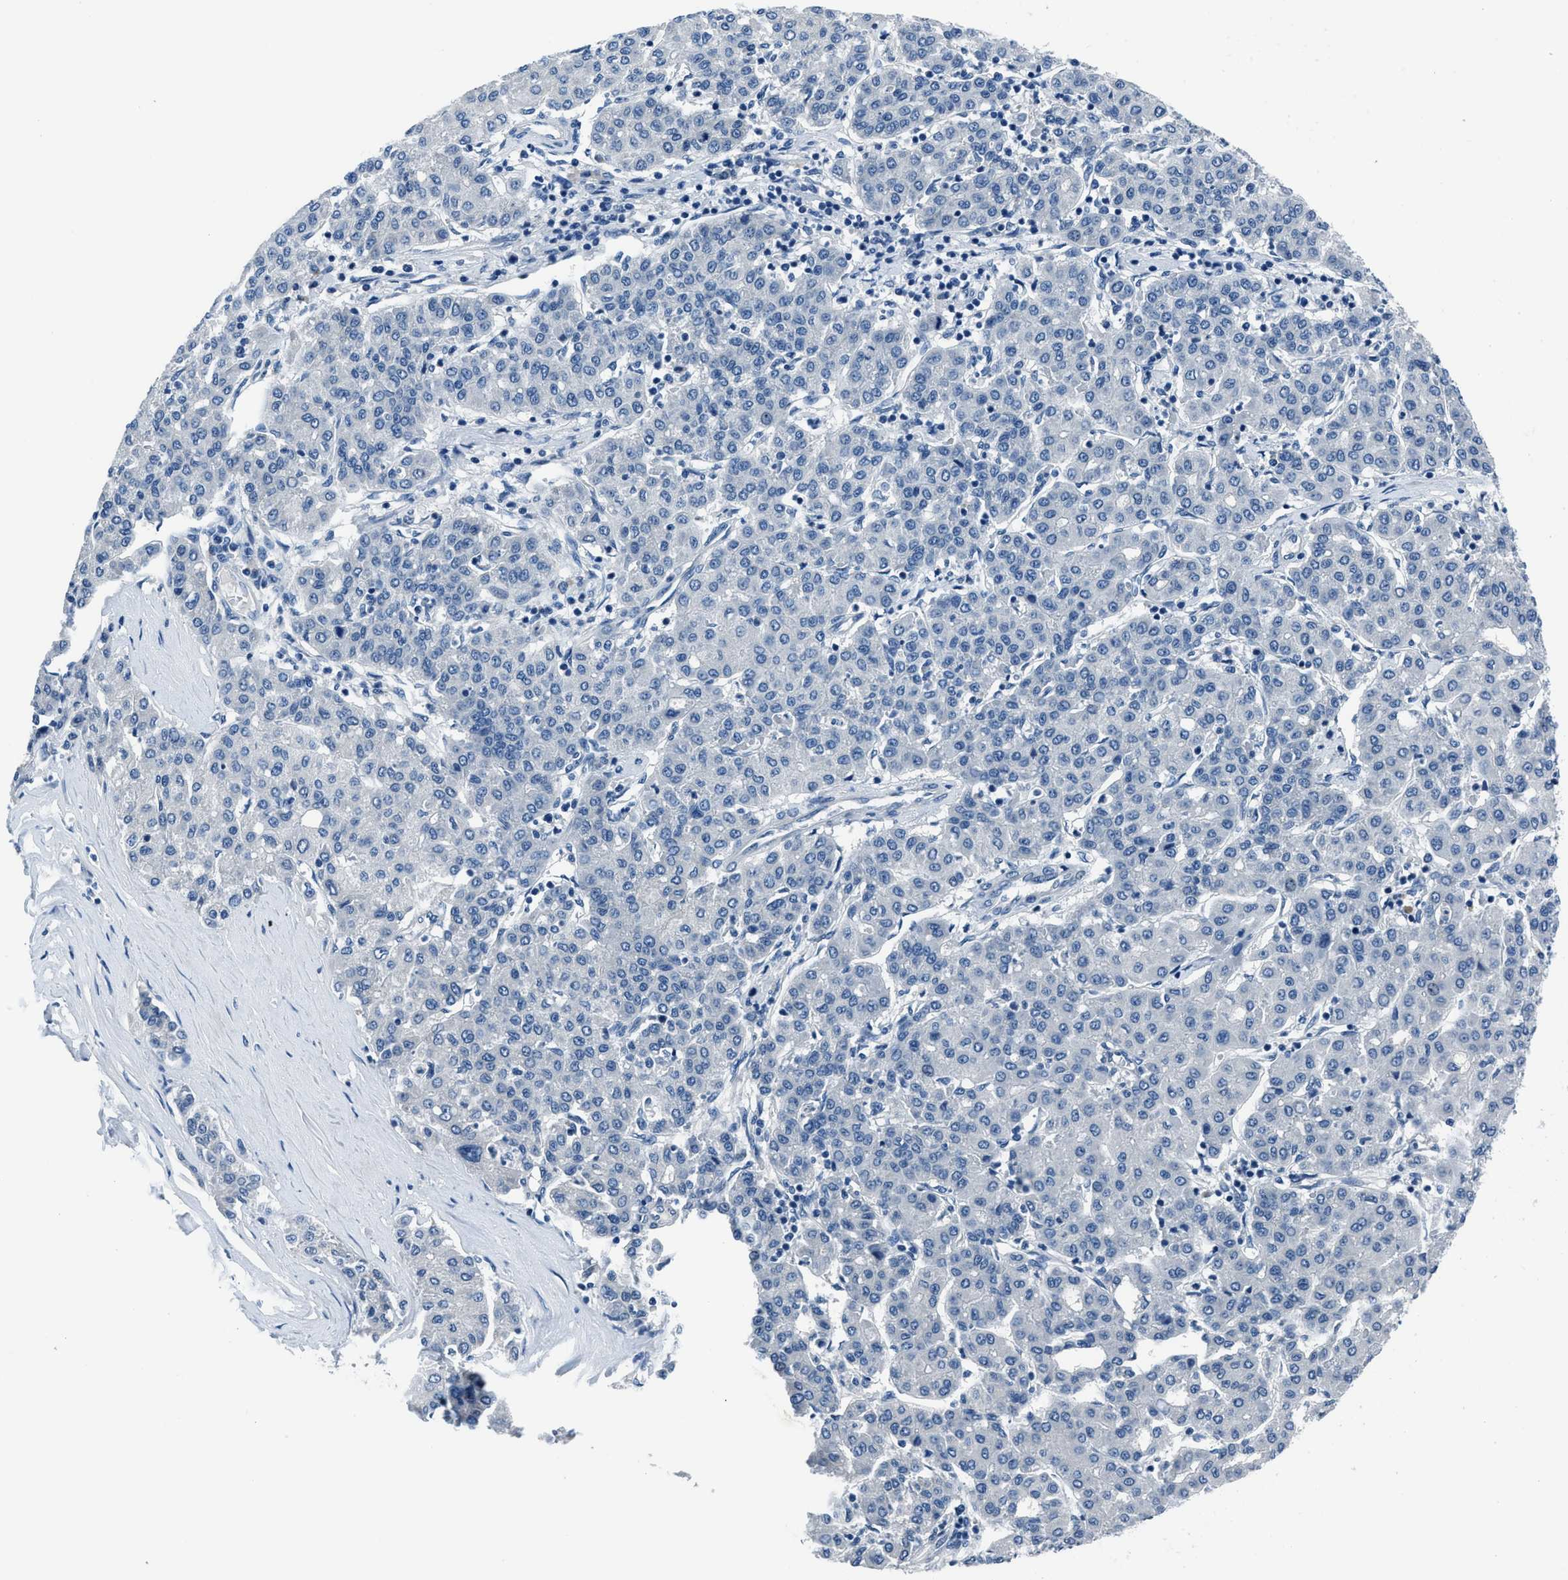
{"staining": {"intensity": "negative", "quantity": "none", "location": "none"}, "tissue": "liver cancer", "cell_type": "Tumor cells", "image_type": "cancer", "snomed": [{"axis": "morphology", "description": "Carcinoma, Hepatocellular, NOS"}, {"axis": "topography", "description": "Liver"}], "caption": "Tumor cells are negative for brown protein staining in hepatocellular carcinoma (liver). (DAB immunohistochemistry with hematoxylin counter stain).", "gene": "GJA3", "patient": {"sex": "male", "age": 65}}